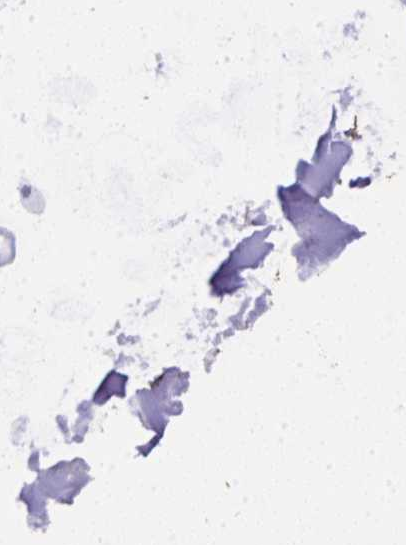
{"staining": {"intensity": "negative", "quantity": "none", "location": "none"}, "tissue": "adipose tissue", "cell_type": "Adipocytes", "image_type": "normal", "snomed": [{"axis": "morphology", "description": "Normal tissue, NOS"}, {"axis": "topography", "description": "Cartilage tissue"}, {"axis": "topography", "description": "Bronchus"}], "caption": "Immunohistochemical staining of unremarkable human adipose tissue shows no significant staining in adipocytes. Nuclei are stained in blue.", "gene": "SMYD5", "patient": {"sex": "male", "age": 64}}